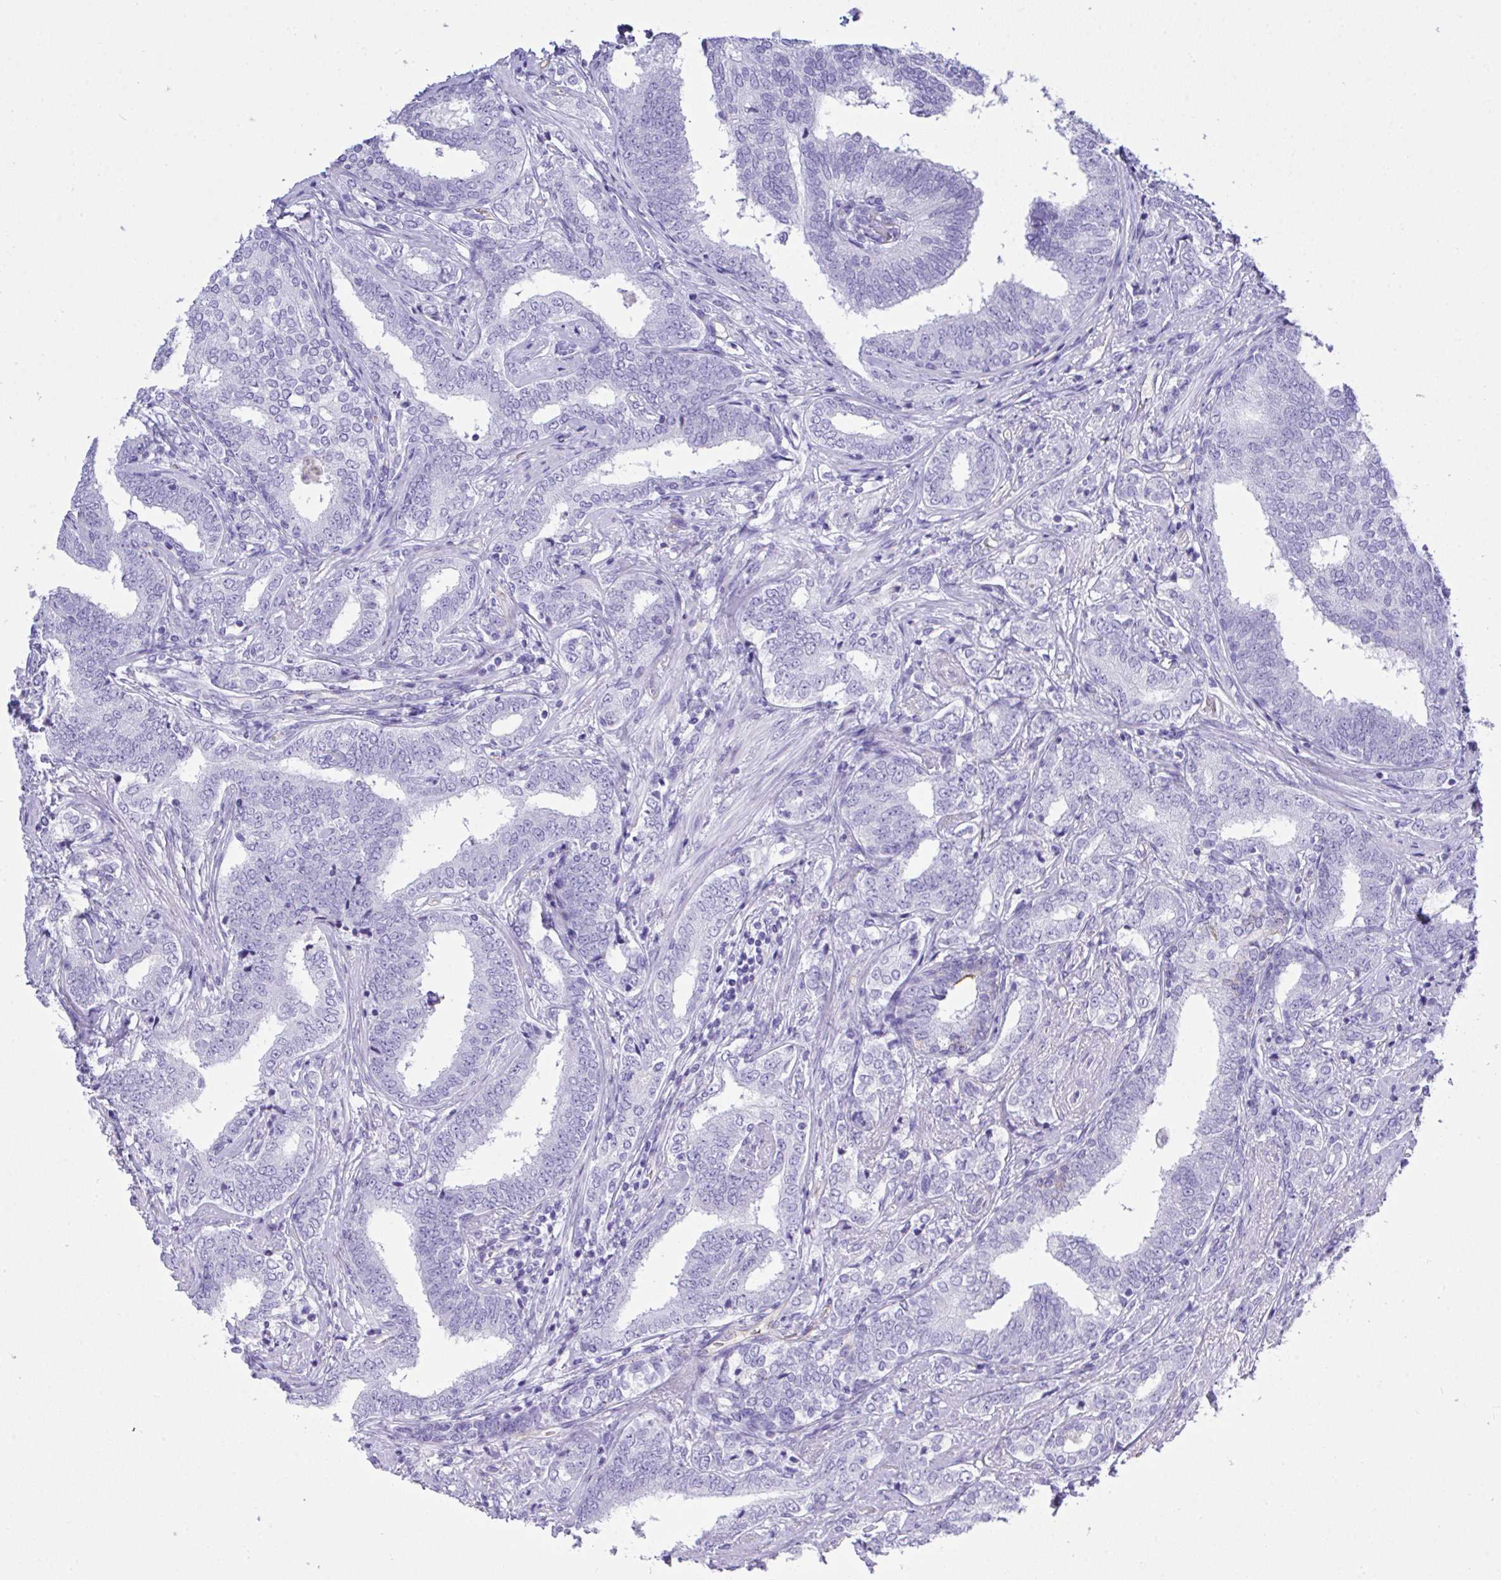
{"staining": {"intensity": "negative", "quantity": "none", "location": "none"}, "tissue": "prostate cancer", "cell_type": "Tumor cells", "image_type": "cancer", "snomed": [{"axis": "morphology", "description": "Adenocarcinoma, High grade"}, {"axis": "topography", "description": "Prostate"}], "caption": "Micrograph shows no protein staining in tumor cells of prostate cancer tissue. (Immunohistochemistry (ihc), brightfield microscopy, high magnification).", "gene": "AKR1D1", "patient": {"sex": "male", "age": 72}}